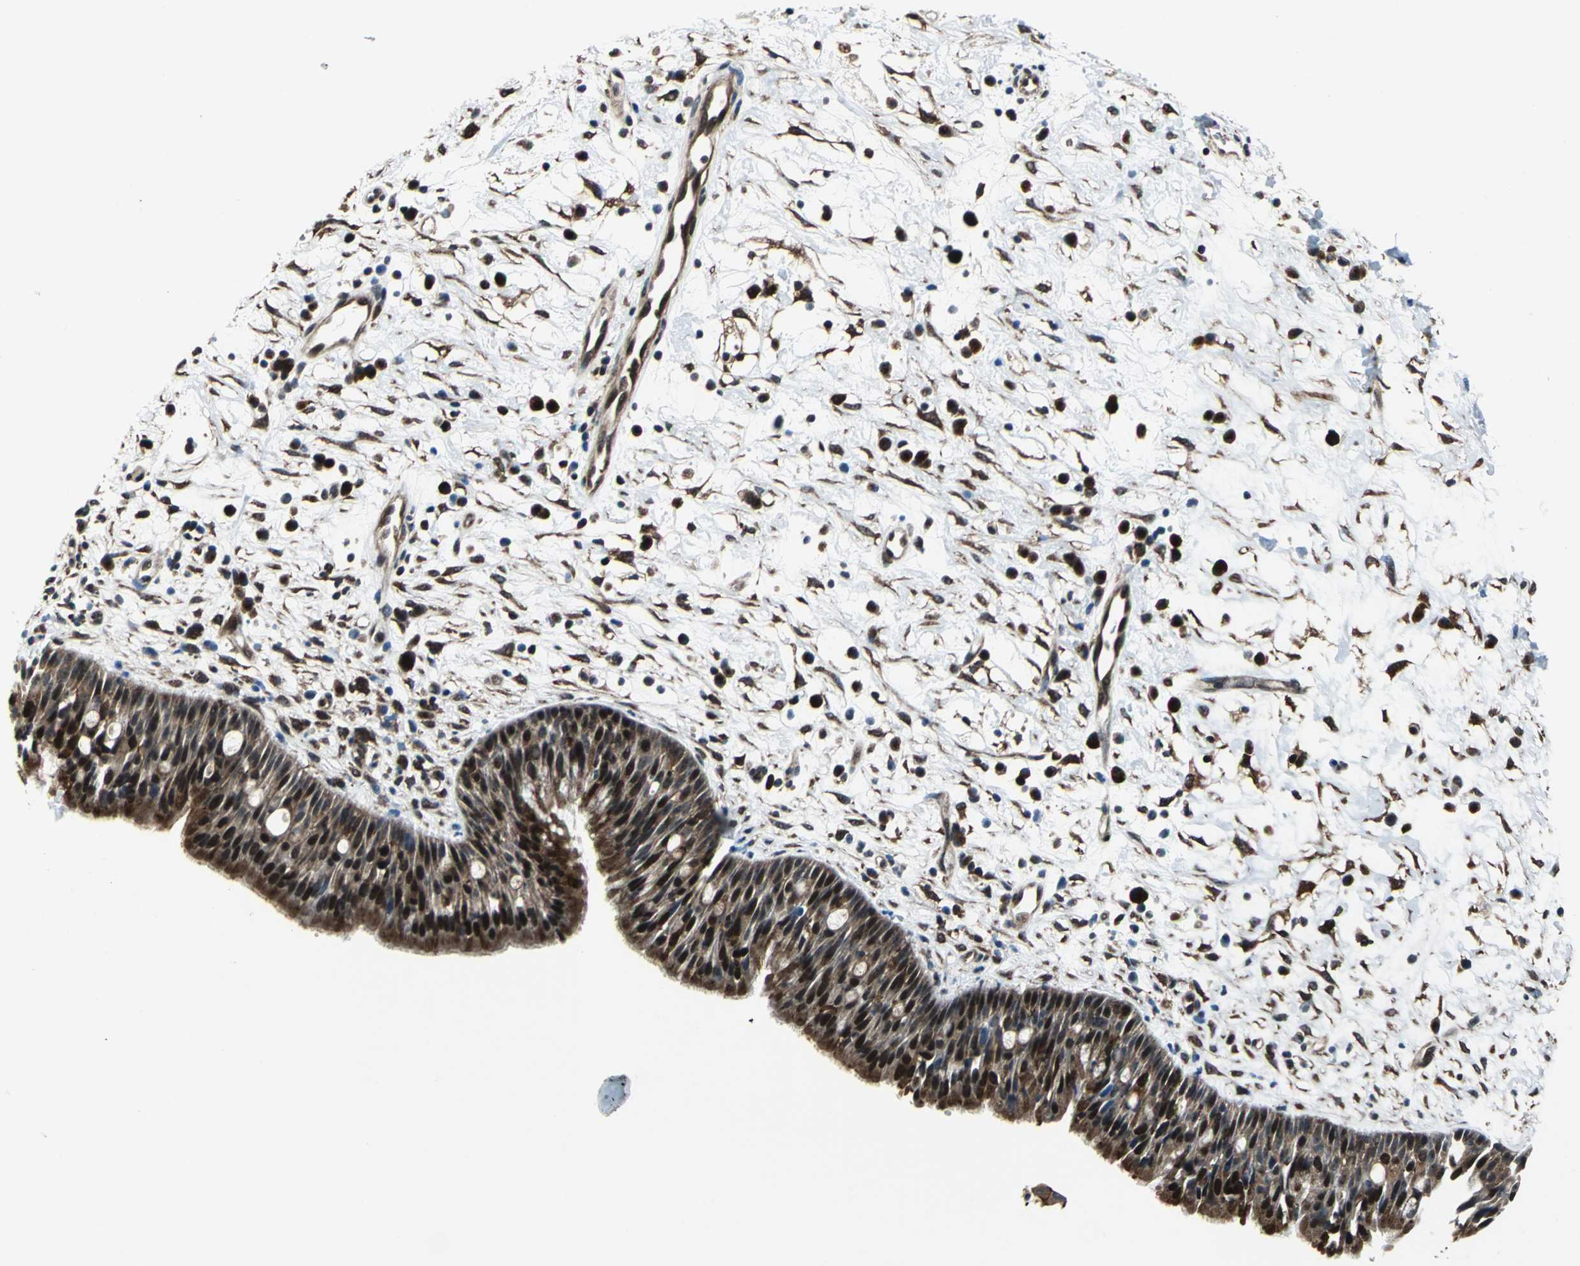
{"staining": {"intensity": "strong", "quantity": ">75%", "location": "cytoplasmic/membranous,nuclear"}, "tissue": "nasopharynx", "cell_type": "Respiratory epithelial cells", "image_type": "normal", "snomed": [{"axis": "morphology", "description": "Normal tissue, NOS"}, {"axis": "topography", "description": "Nasopharynx"}], "caption": "Nasopharynx was stained to show a protein in brown. There is high levels of strong cytoplasmic/membranous,nuclear expression in approximately >75% of respiratory epithelial cells. (Stains: DAB in brown, nuclei in blue, Microscopy: brightfield microscopy at high magnification).", "gene": "AATF", "patient": {"sex": "male", "age": 13}}